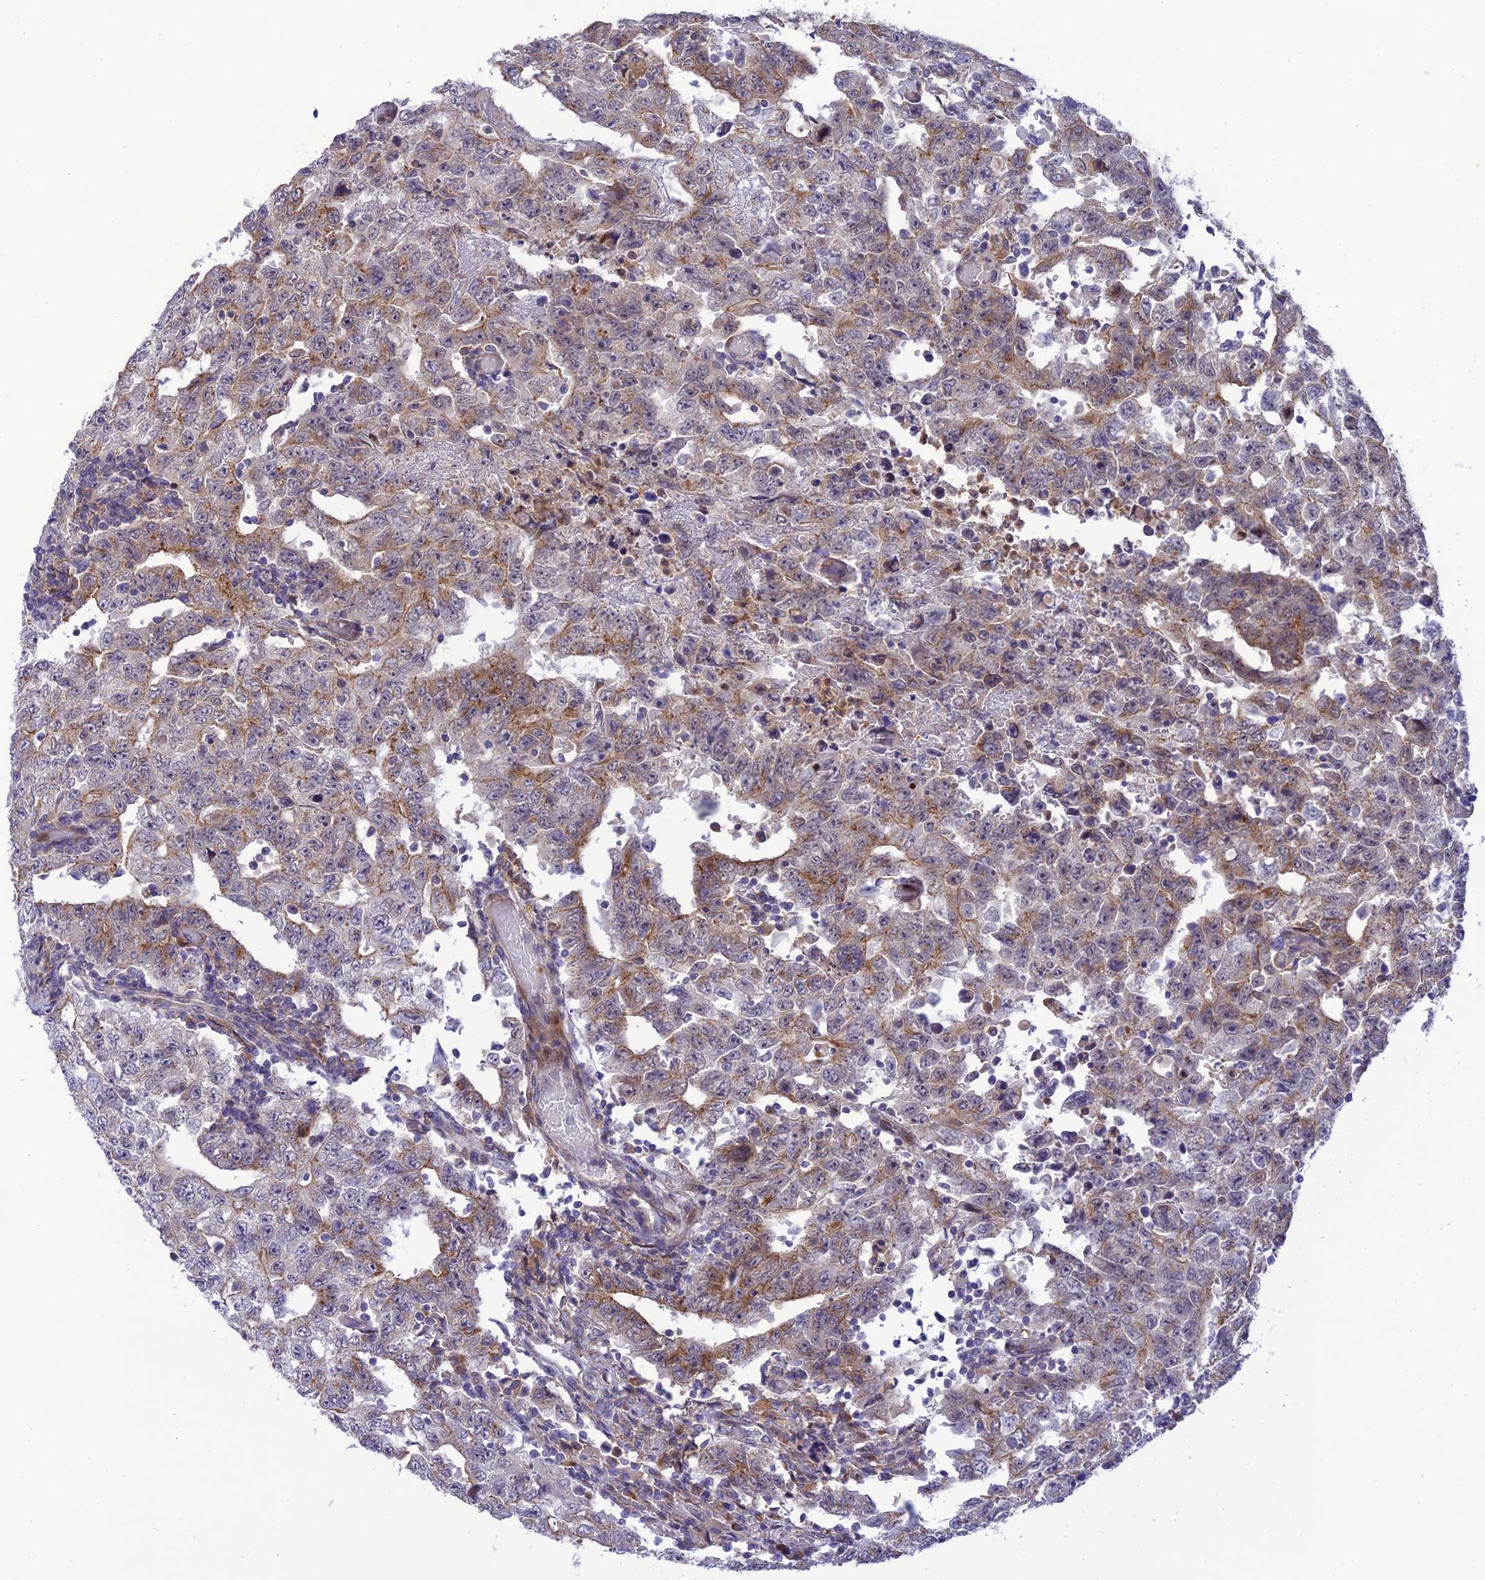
{"staining": {"intensity": "moderate", "quantity": "25%-75%", "location": "cytoplasmic/membranous"}, "tissue": "testis cancer", "cell_type": "Tumor cells", "image_type": "cancer", "snomed": [{"axis": "morphology", "description": "Carcinoma, Embryonal, NOS"}, {"axis": "topography", "description": "Testis"}], "caption": "Testis cancer (embryonal carcinoma) stained with a brown dye reveals moderate cytoplasmic/membranous positive expression in about 25%-75% of tumor cells.", "gene": "JMY", "patient": {"sex": "male", "age": 26}}